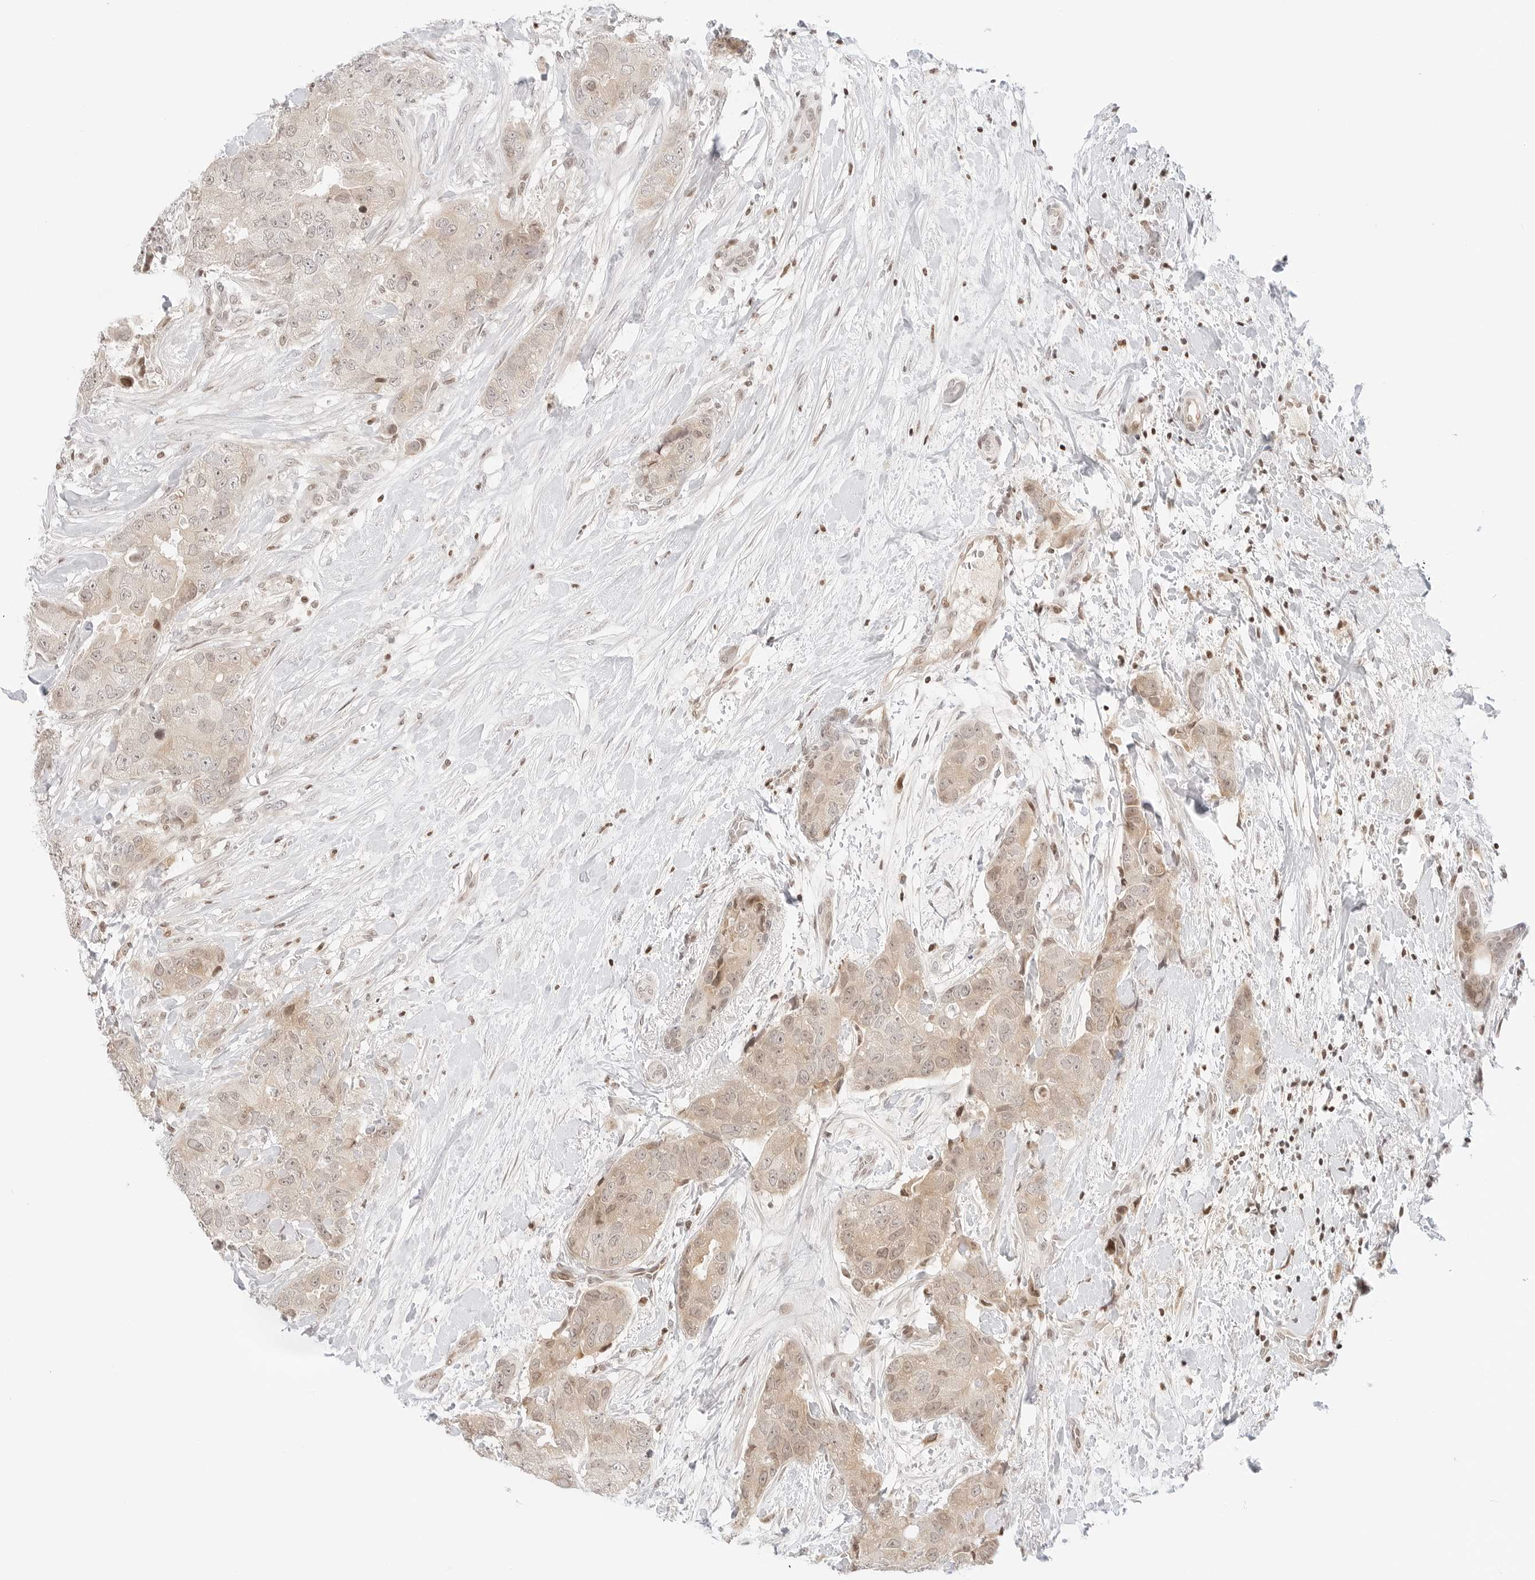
{"staining": {"intensity": "weak", "quantity": "25%-75%", "location": "cytoplasmic/membranous,nuclear"}, "tissue": "breast cancer", "cell_type": "Tumor cells", "image_type": "cancer", "snomed": [{"axis": "morphology", "description": "Duct carcinoma"}, {"axis": "topography", "description": "Breast"}], "caption": "Immunohistochemical staining of breast cancer exhibits low levels of weak cytoplasmic/membranous and nuclear protein staining in about 25%-75% of tumor cells.", "gene": "RPS6KL1", "patient": {"sex": "female", "age": 62}}